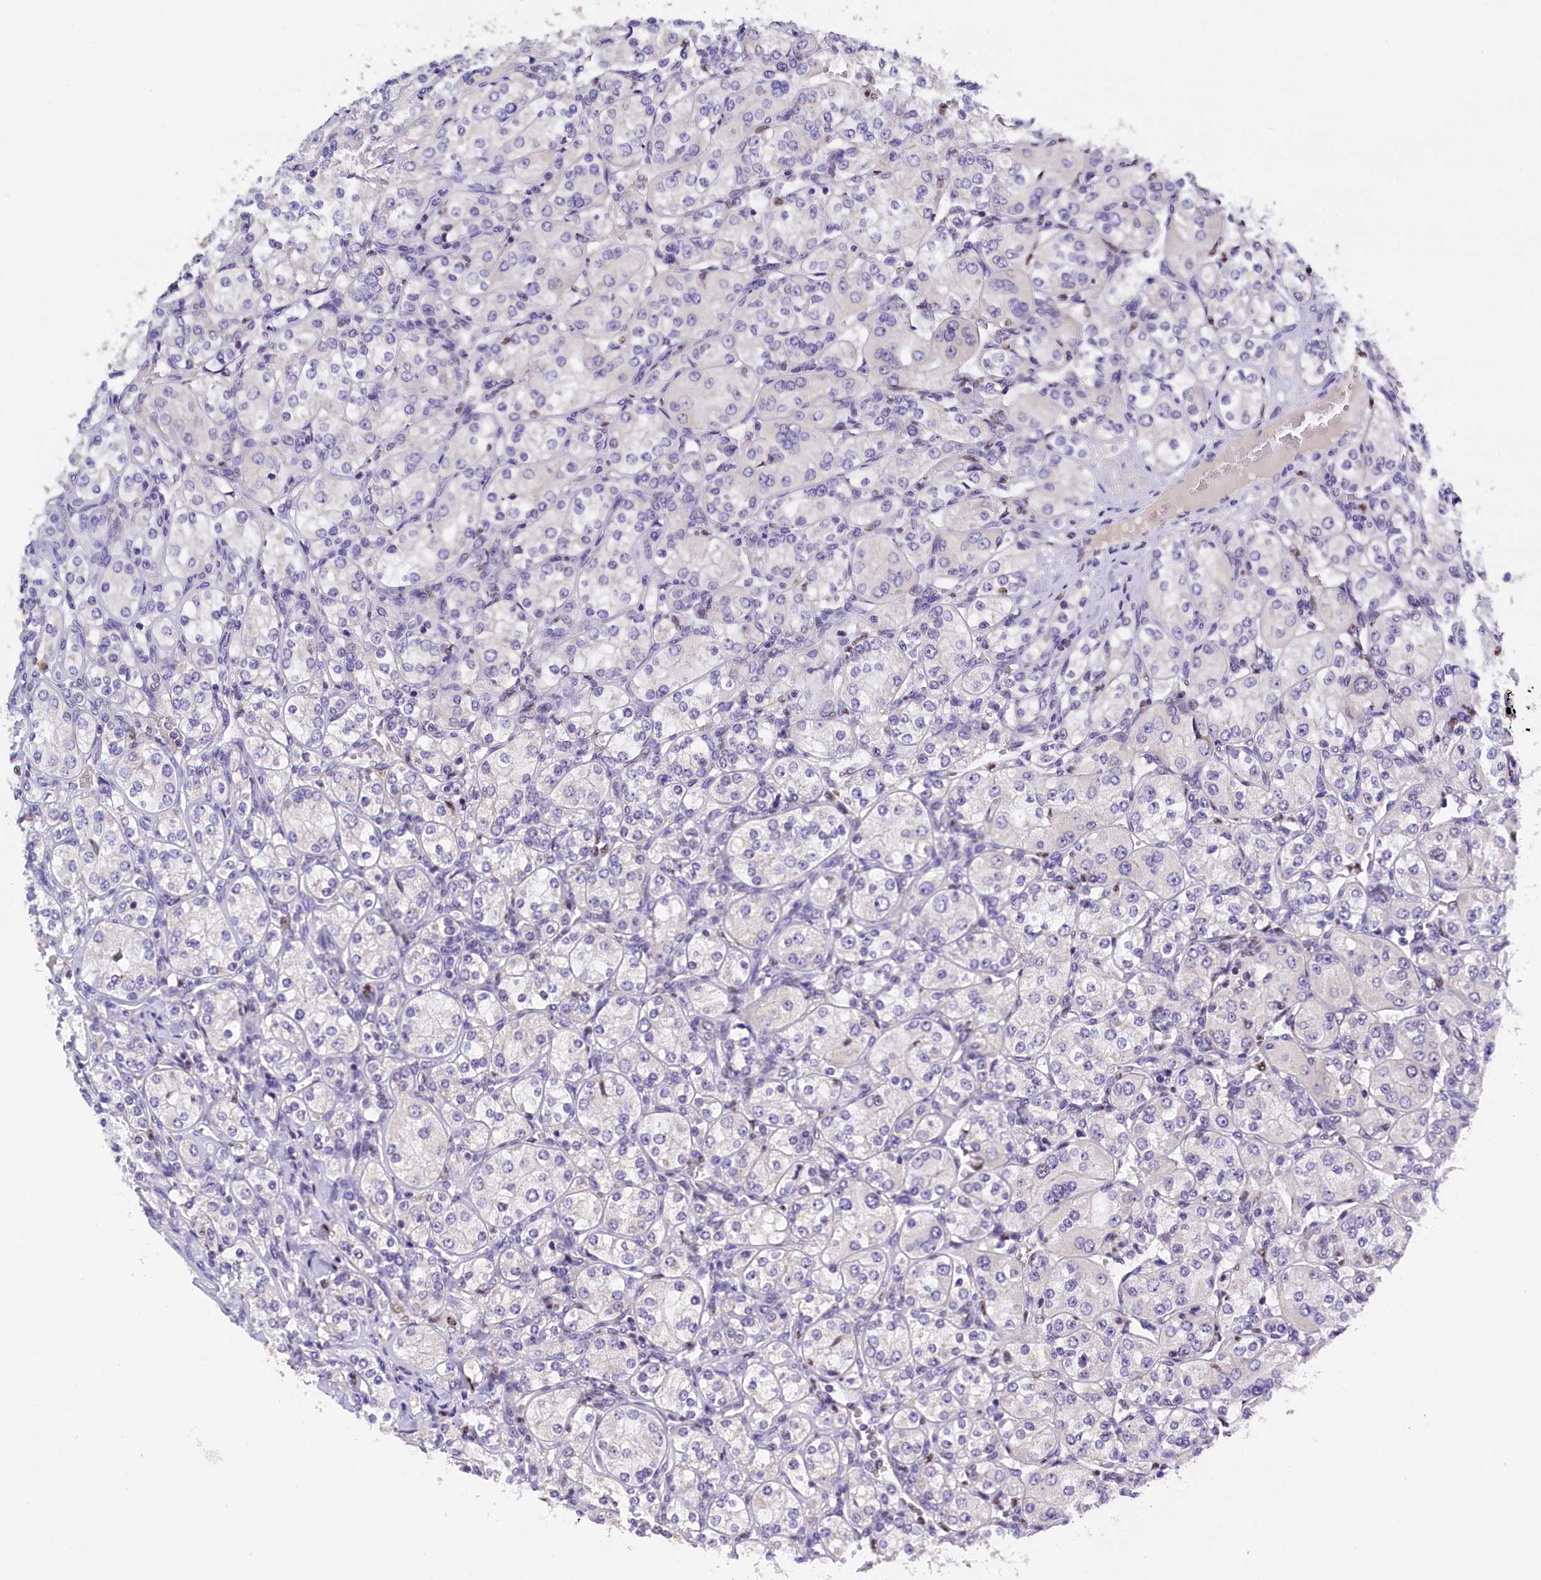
{"staining": {"intensity": "negative", "quantity": "none", "location": "none"}, "tissue": "renal cancer", "cell_type": "Tumor cells", "image_type": "cancer", "snomed": [{"axis": "morphology", "description": "Adenocarcinoma, NOS"}, {"axis": "topography", "description": "Kidney"}], "caption": "The histopathology image exhibits no staining of tumor cells in adenocarcinoma (renal).", "gene": "BTBD9", "patient": {"sex": "male", "age": 77}}